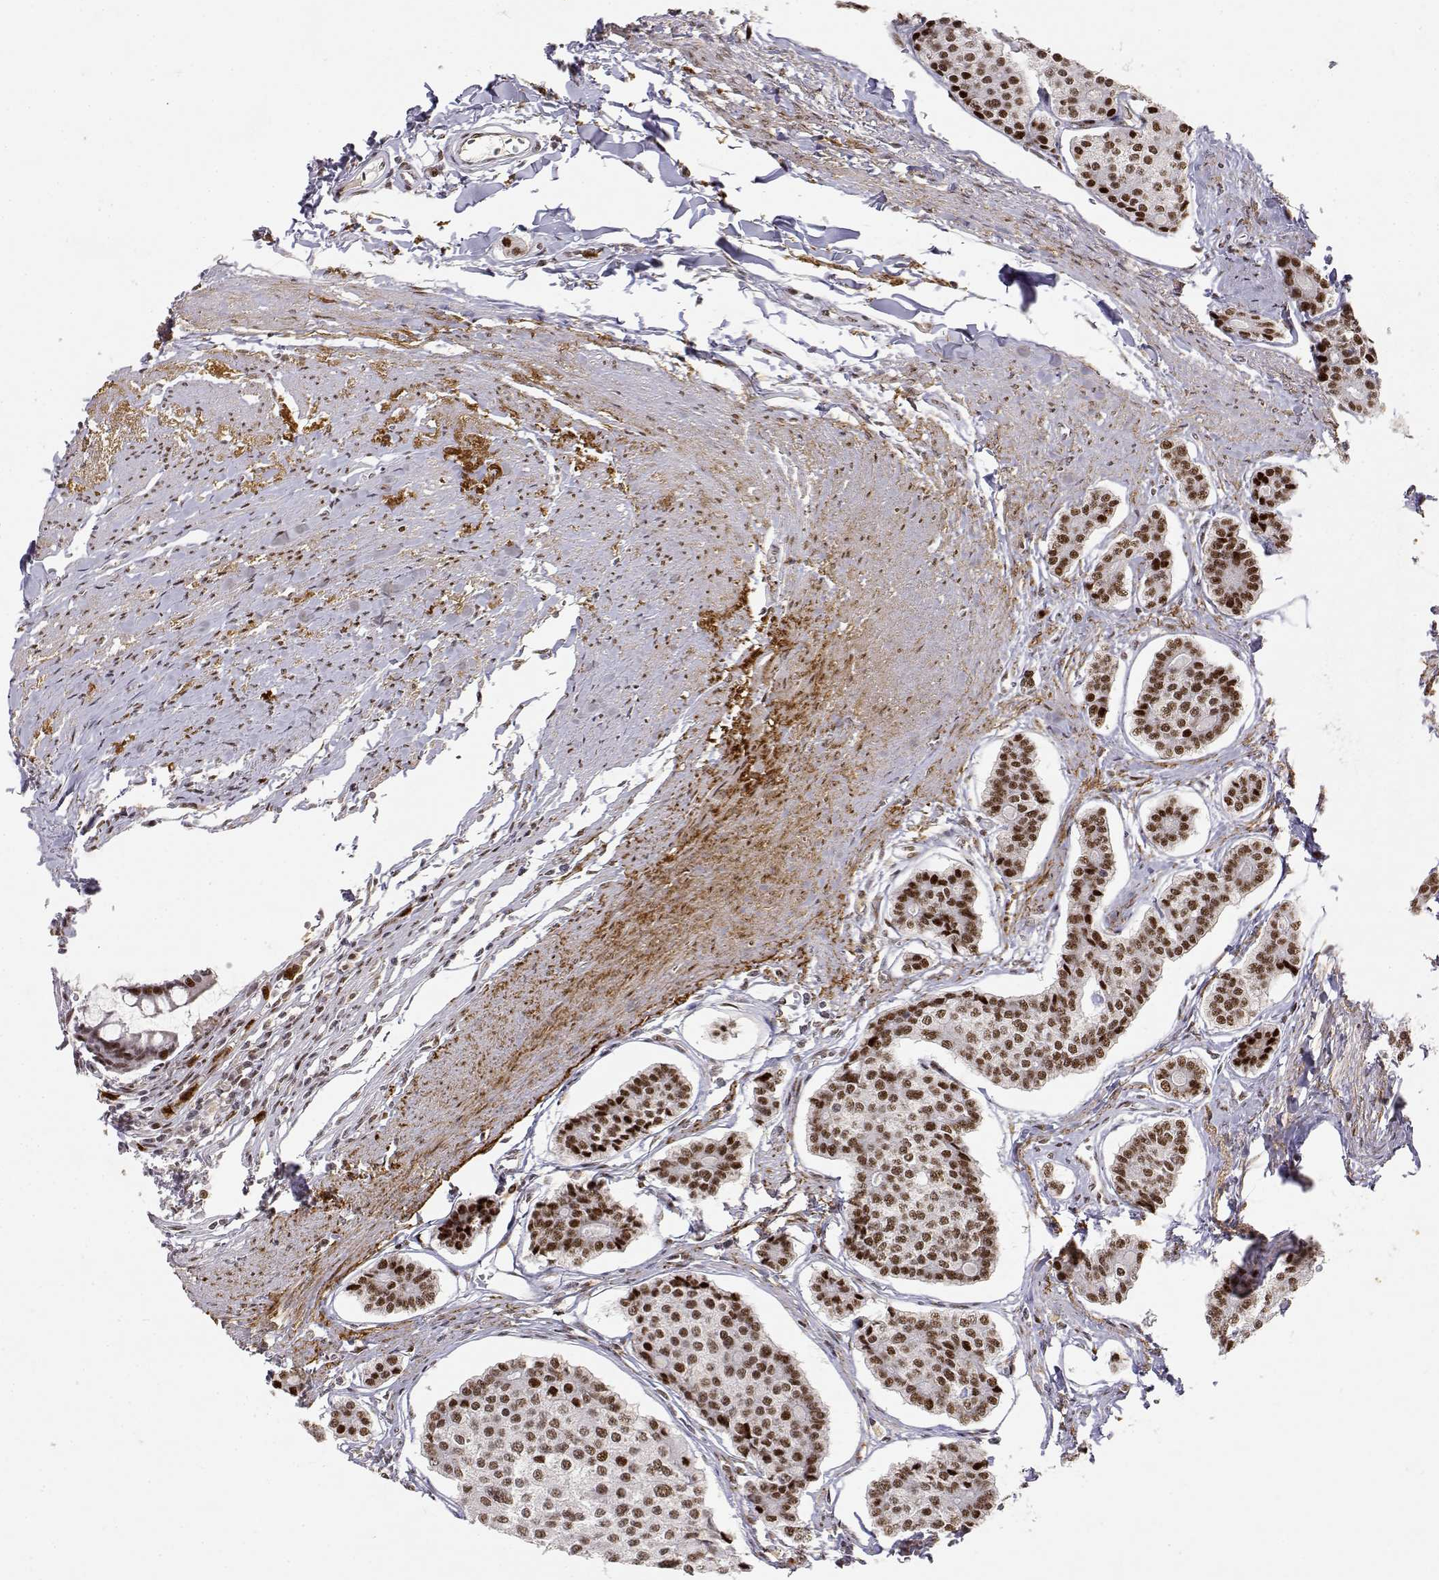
{"staining": {"intensity": "strong", "quantity": ">75%", "location": "nuclear"}, "tissue": "carcinoid", "cell_type": "Tumor cells", "image_type": "cancer", "snomed": [{"axis": "morphology", "description": "Carcinoid, malignant, NOS"}, {"axis": "topography", "description": "Small intestine"}], "caption": "This is an image of IHC staining of malignant carcinoid, which shows strong expression in the nuclear of tumor cells.", "gene": "RSF1", "patient": {"sex": "female", "age": 65}}